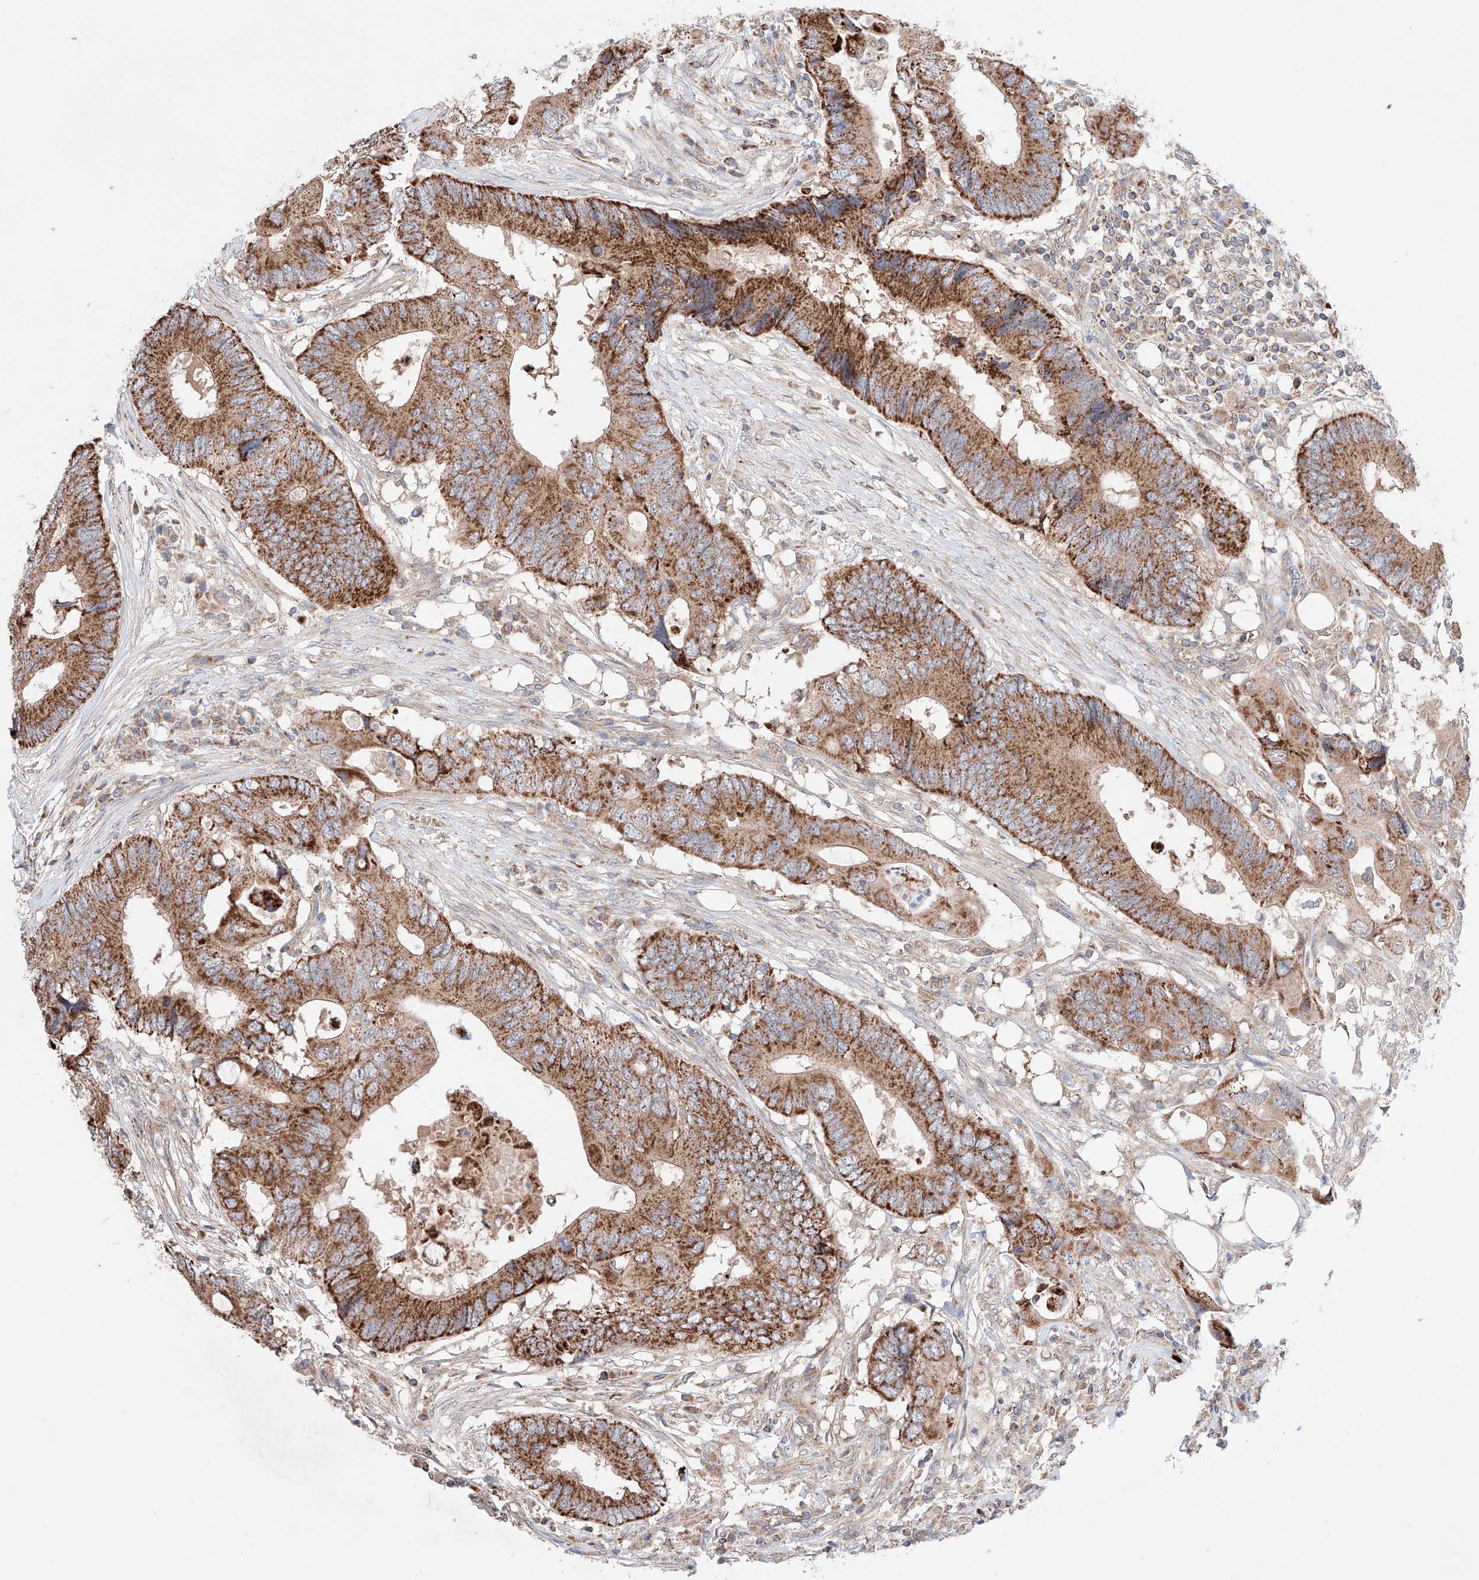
{"staining": {"intensity": "strong", "quantity": ">75%", "location": "cytoplasmic/membranous"}, "tissue": "colorectal cancer", "cell_type": "Tumor cells", "image_type": "cancer", "snomed": [{"axis": "morphology", "description": "Adenocarcinoma, NOS"}, {"axis": "topography", "description": "Colon"}], "caption": "Colorectal cancer stained for a protein displays strong cytoplasmic/membranous positivity in tumor cells. The staining was performed using DAB (3,3'-diaminobenzidine), with brown indicating positive protein expression. Nuclei are stained blue with hematoxylin.", "gene": "KTI12", "patient": {"sex": "male", "age": 71}}